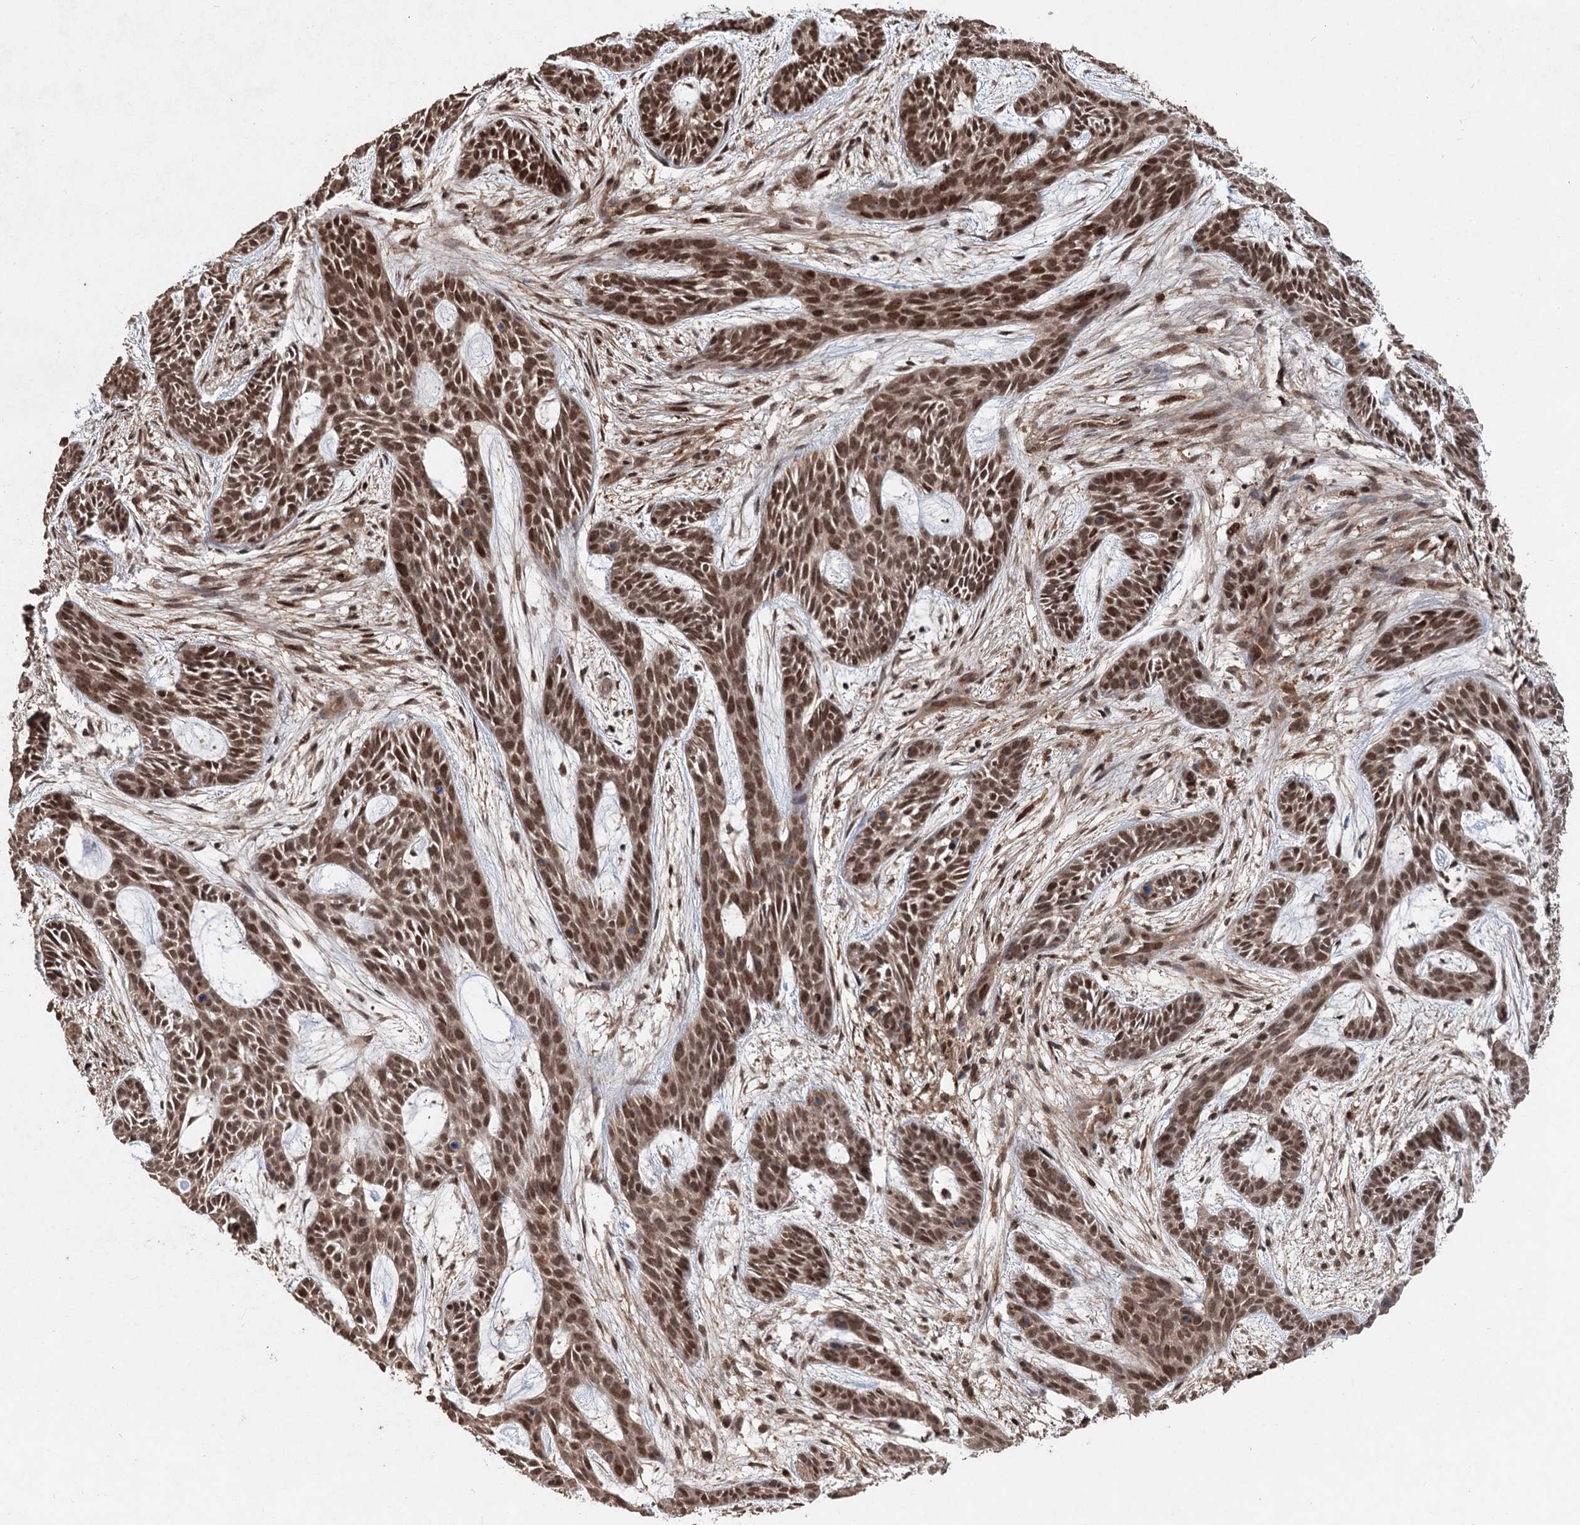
{"staining": {"intensity": "moderate", "quantity": ">75%", "location": "nuclear"}, "tissue": "skin cancer", "cell_type": "Tumor cells", "image_type": "cancer", "snomed": [{"axis": "morphology", "description": "Basal cell carcinoma"}, {"axis": "topography", "description": "Skin"}], "caption": "Protein staining of skin cancer tissue displays moderate nuclear expression in about >75% of tumor cells.", "gene": "FBXO7", "patient": {"sex": "male", "age": 89}}